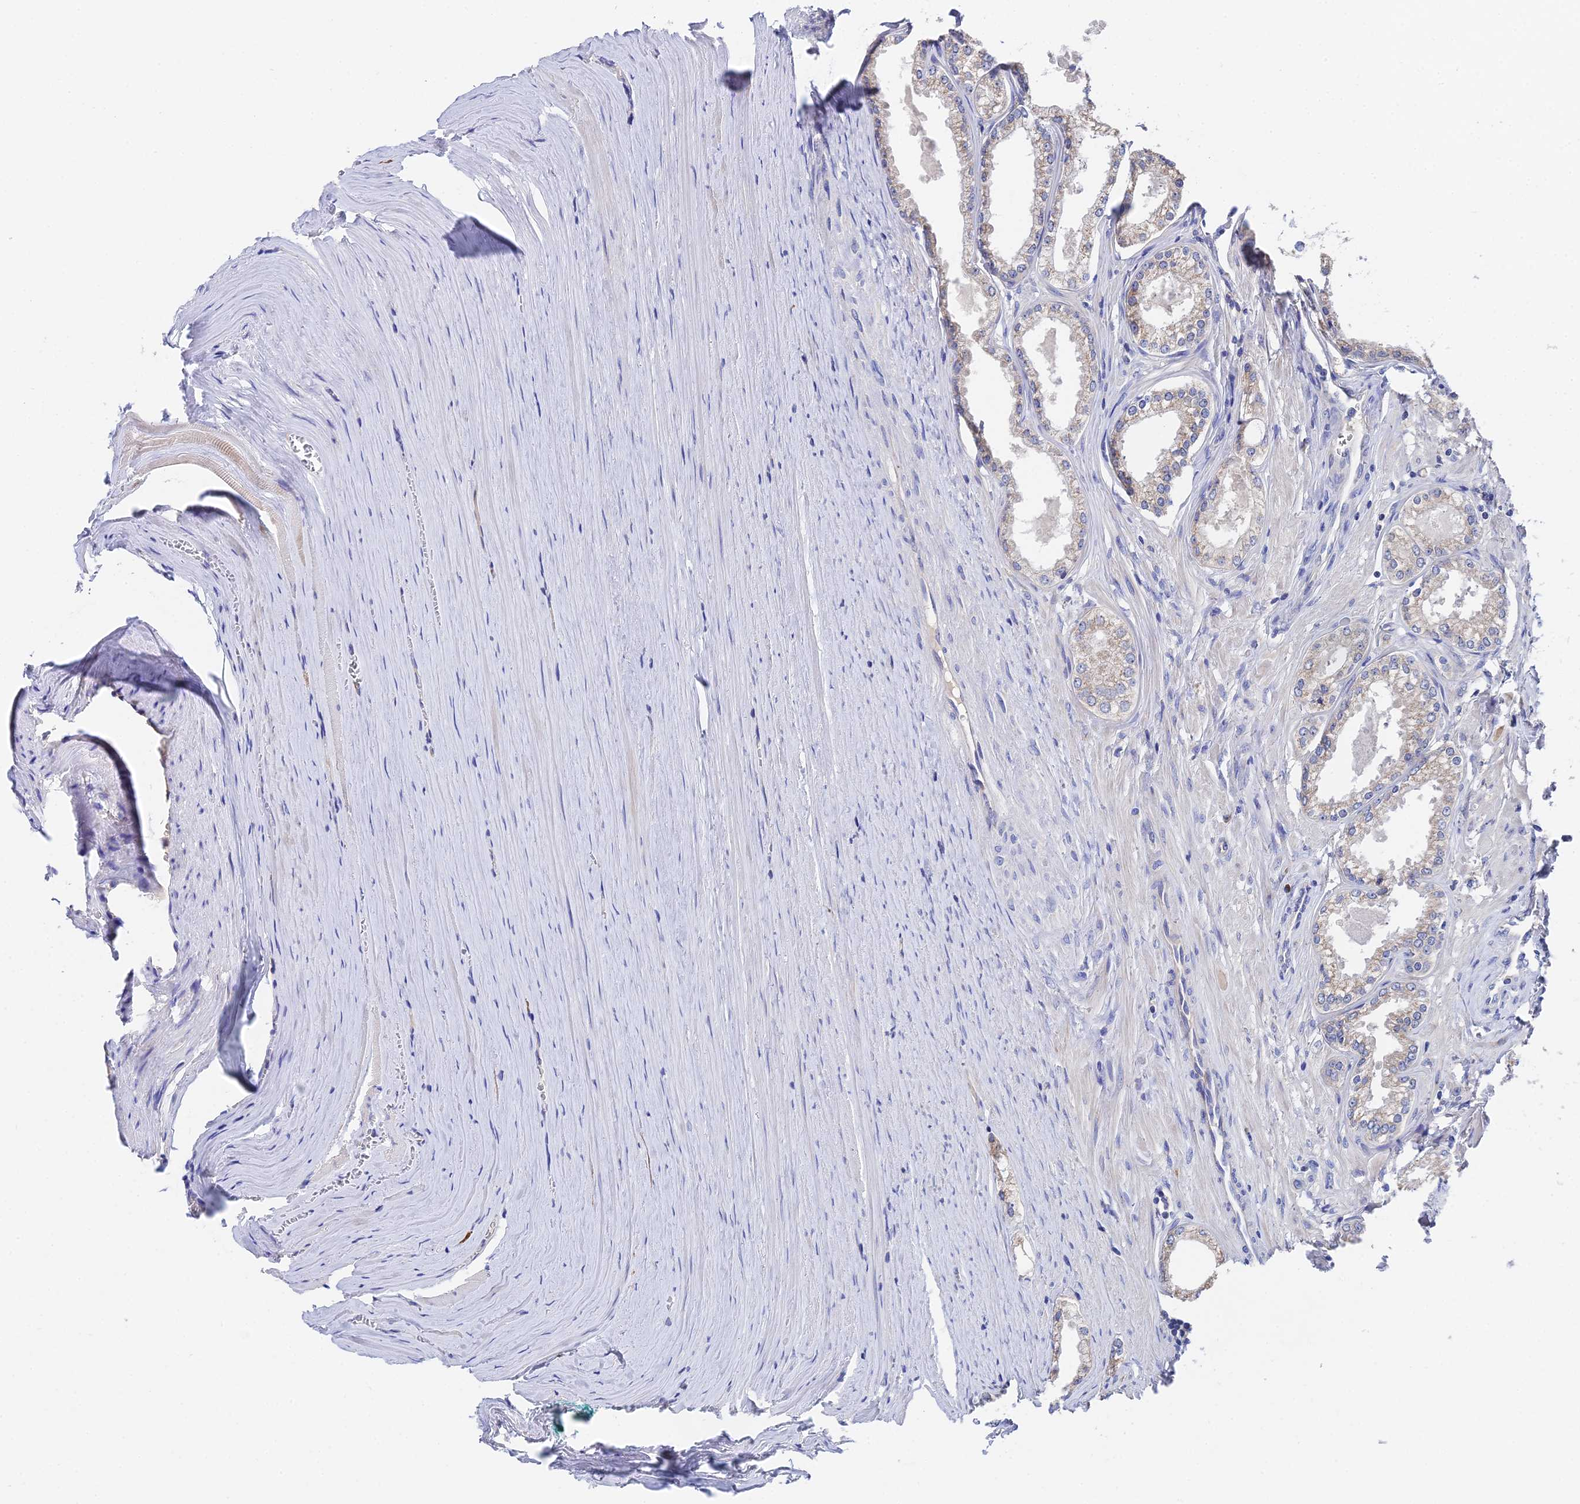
{"staining": {"intensity": "weak", "quantity": "25%-75%", "location": "cytoplasmic/membranous"}, "tissue": "prostate cancer", "cell_type": "Tumor cells", "image_type": "cancer", "snomed": [{"axis": "morphology", "description": "Adenocarcinoma, High grade"}, {"axis": "topography", "description": "Prostate"}], "caption": "Tumor cells demonstrate weak cytoplasmic/membranous positivity in about 25%-75% of cells in prostate cancer.", "gene": "UBE2L3", "patient": {"sex": "male", "age": 68}}